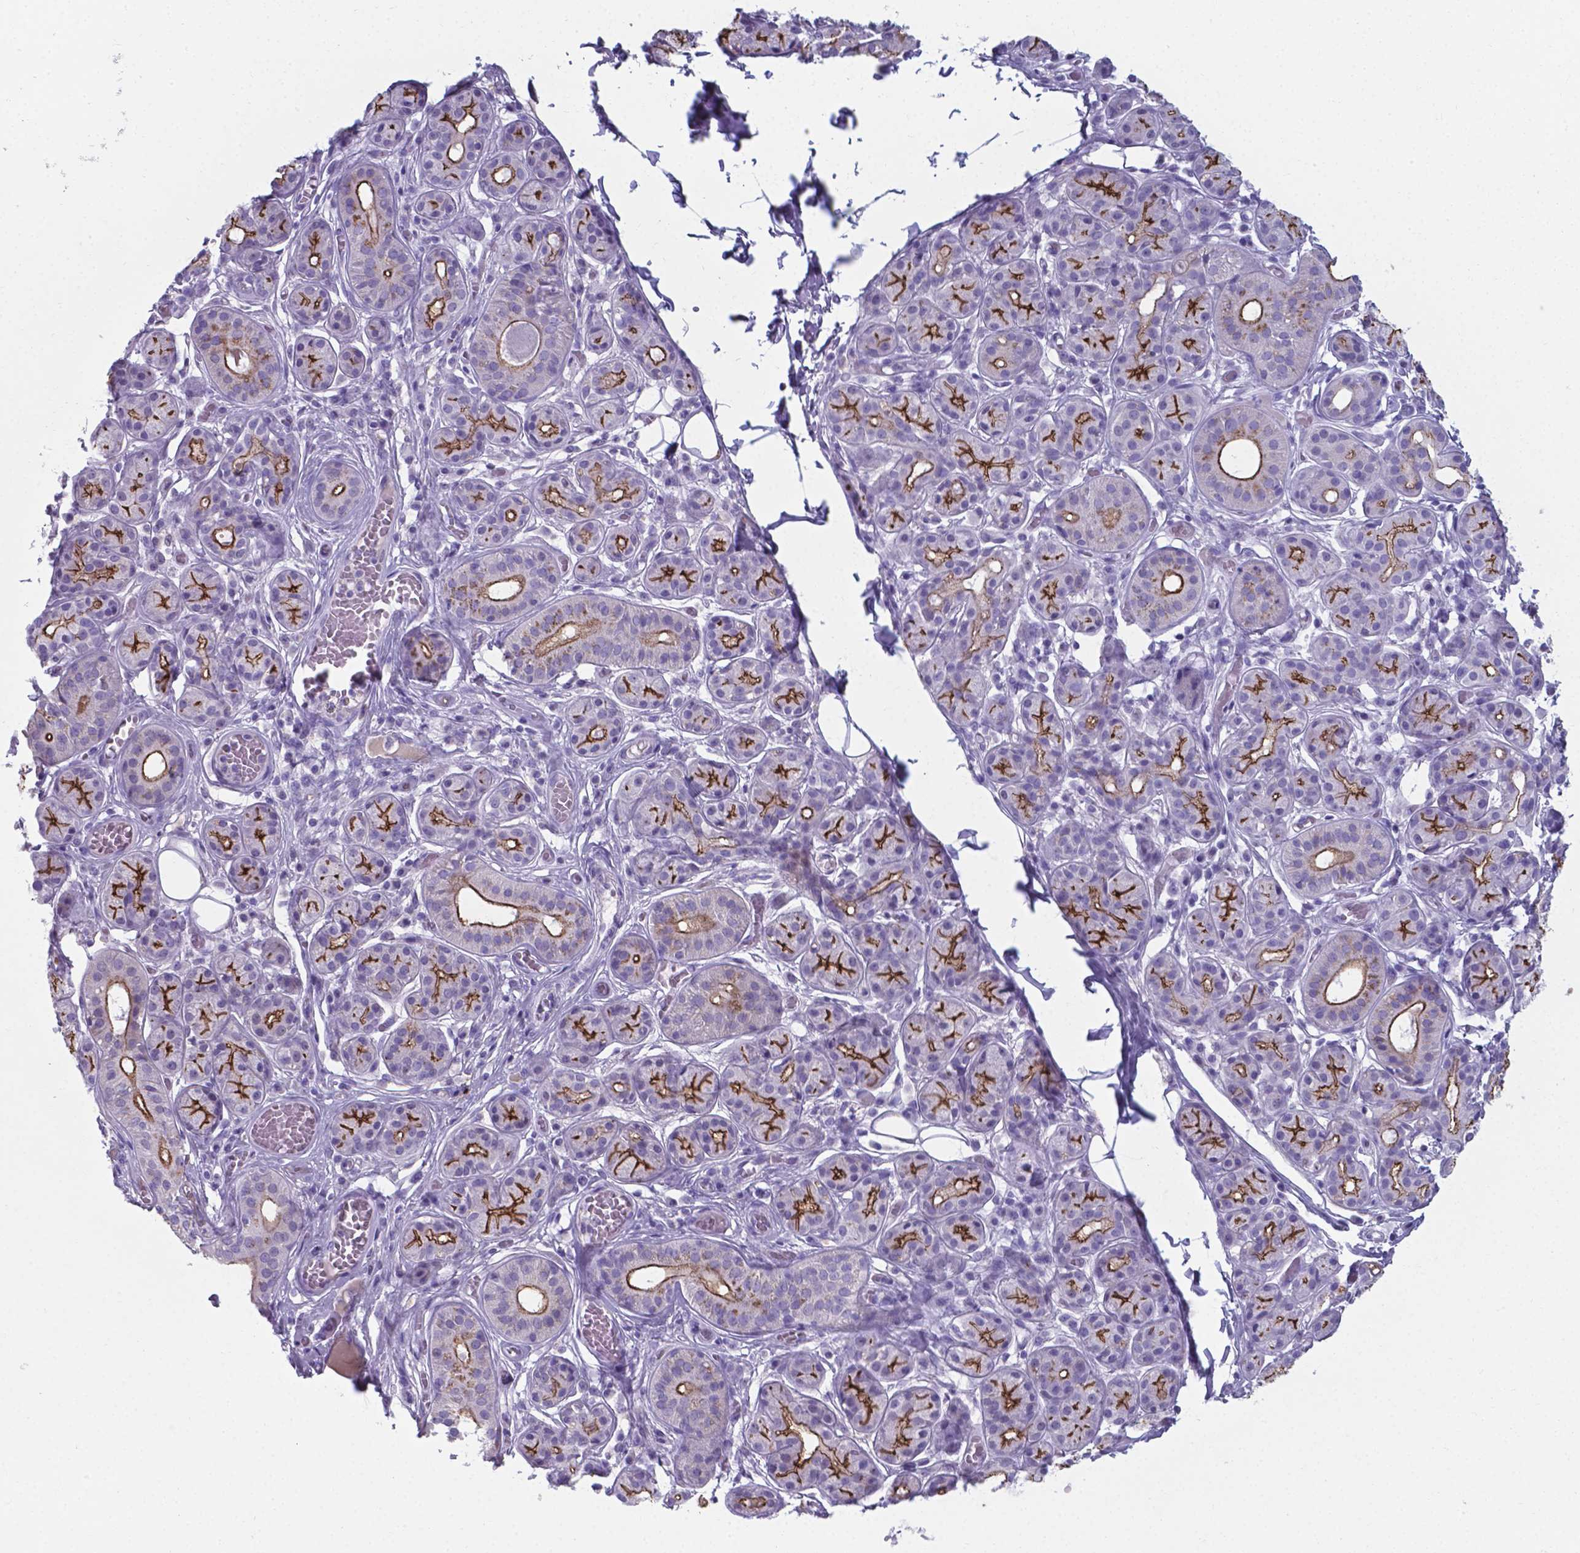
{"staining": {"intensity": "strong", "quantity": ">75%", "location": "cytoplasmic/membranous"}, "tissue": "salivary gland", "cell_type": "Glandular cells", "image_type": "normal", "snomed": [{"axis": "morphology", "description": "Normal tissue, NOS"}, {"axis": "topography", "description": "Salivary gland"}, {"axis": "topography", "description": "Peripheral nerve tissue"}], "caption": "A brown stain shows strong cytoplasmic/membranous expression of a protein in glandular cells of normal human salivary gland. (brown staining indicates protein expression, while blue staining denotes nuclei).", "gene": "AP5B1", "patient": {"sex": "male", "age": 71}}